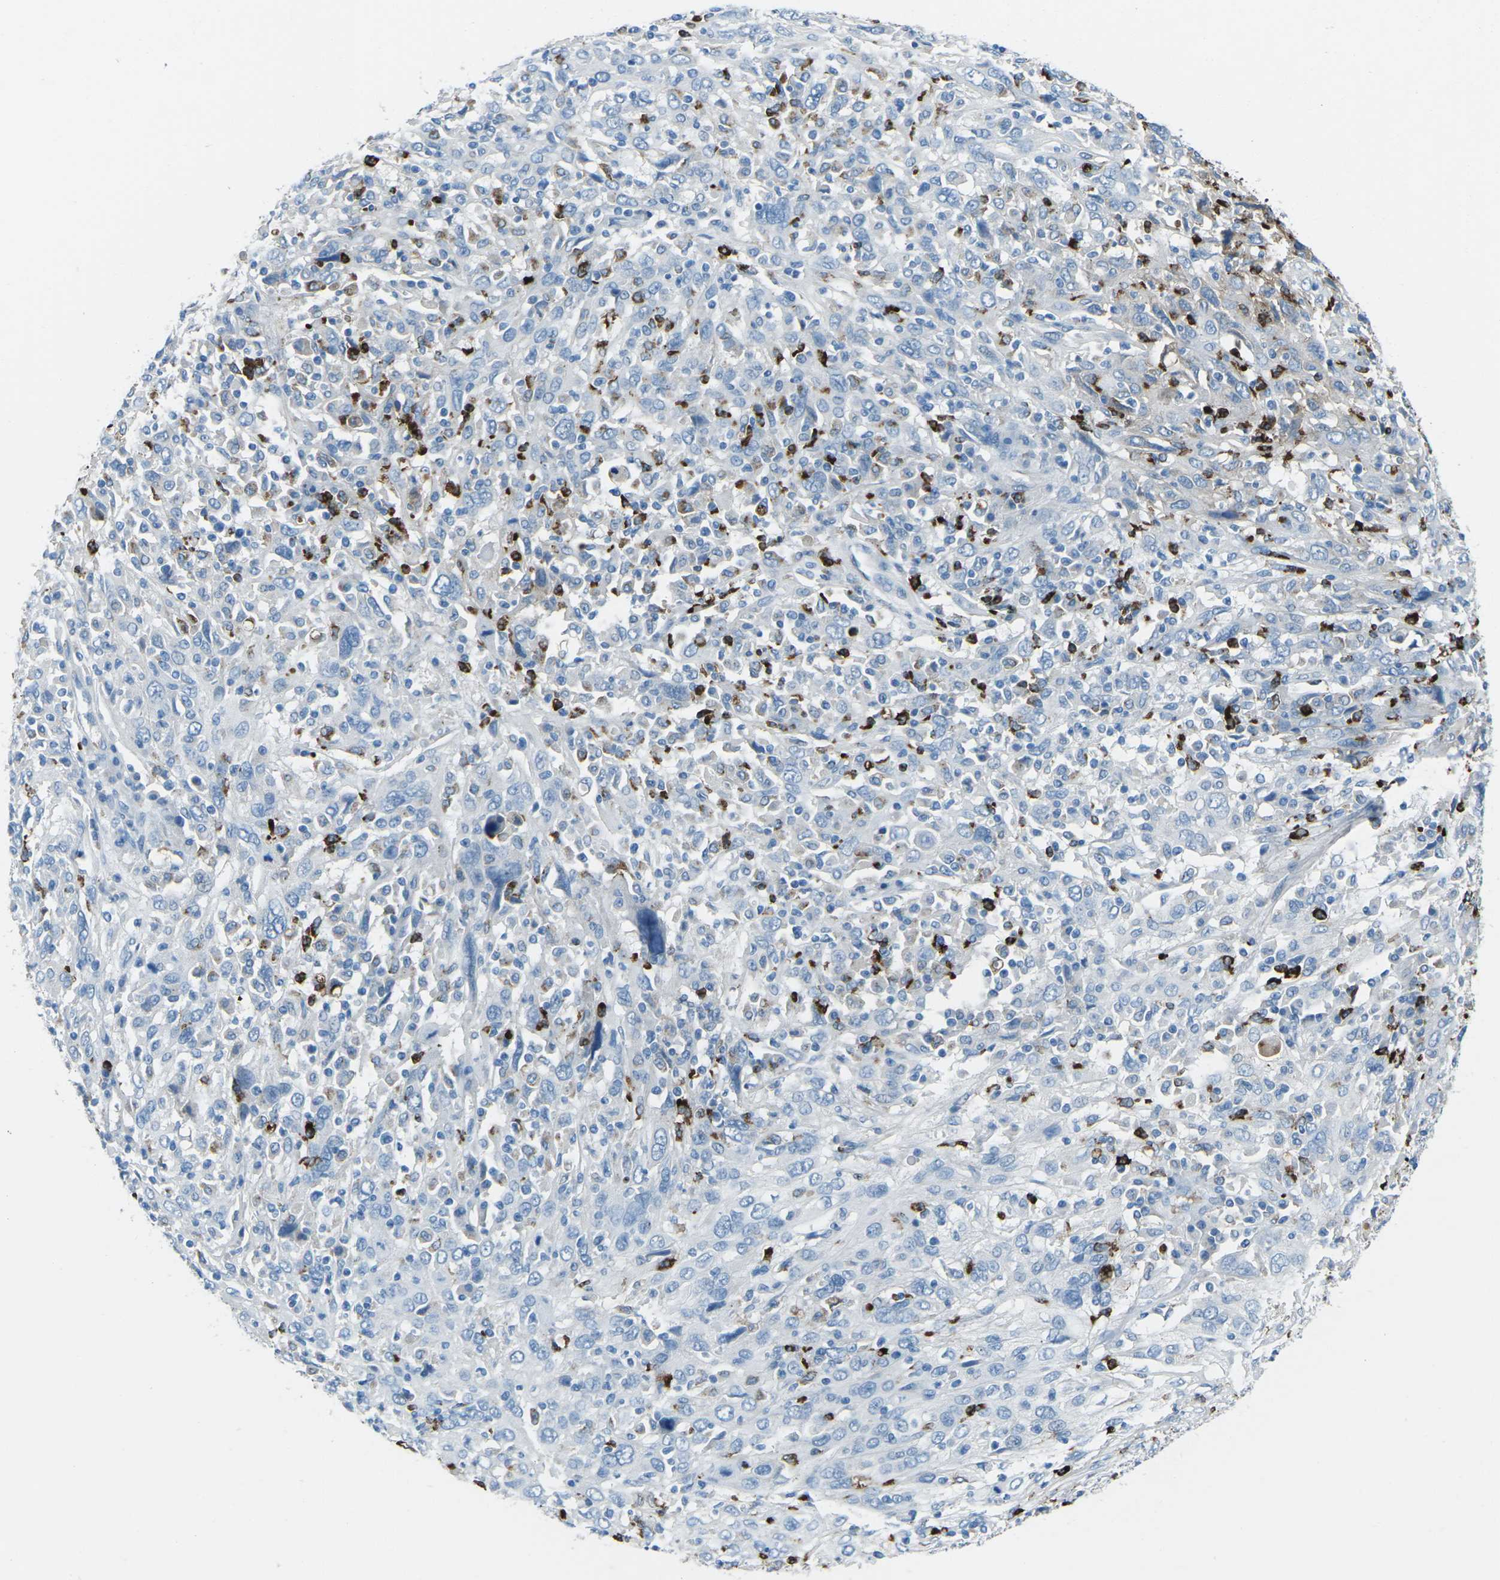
{"staining": {"intensity": "negative", "quantity": "none", "location": "none"}, "tissue": "cervical cancer", "cell_type": "Tumor cells", "image_type": "cancer", "snomed": [{"axis": "morphology", "description": "Squamous cell carcinoma, NOS"}, {"axis": "topography", "description": "Cervix"}], "caption": "Cervical squamous cell carcinoma was stained to show a protein in brown. There is no significant staining in tumor cells. Nuclei are stained in blue.", "gene": "FCN1", "patient": {"sex": "female", "age": 46}}